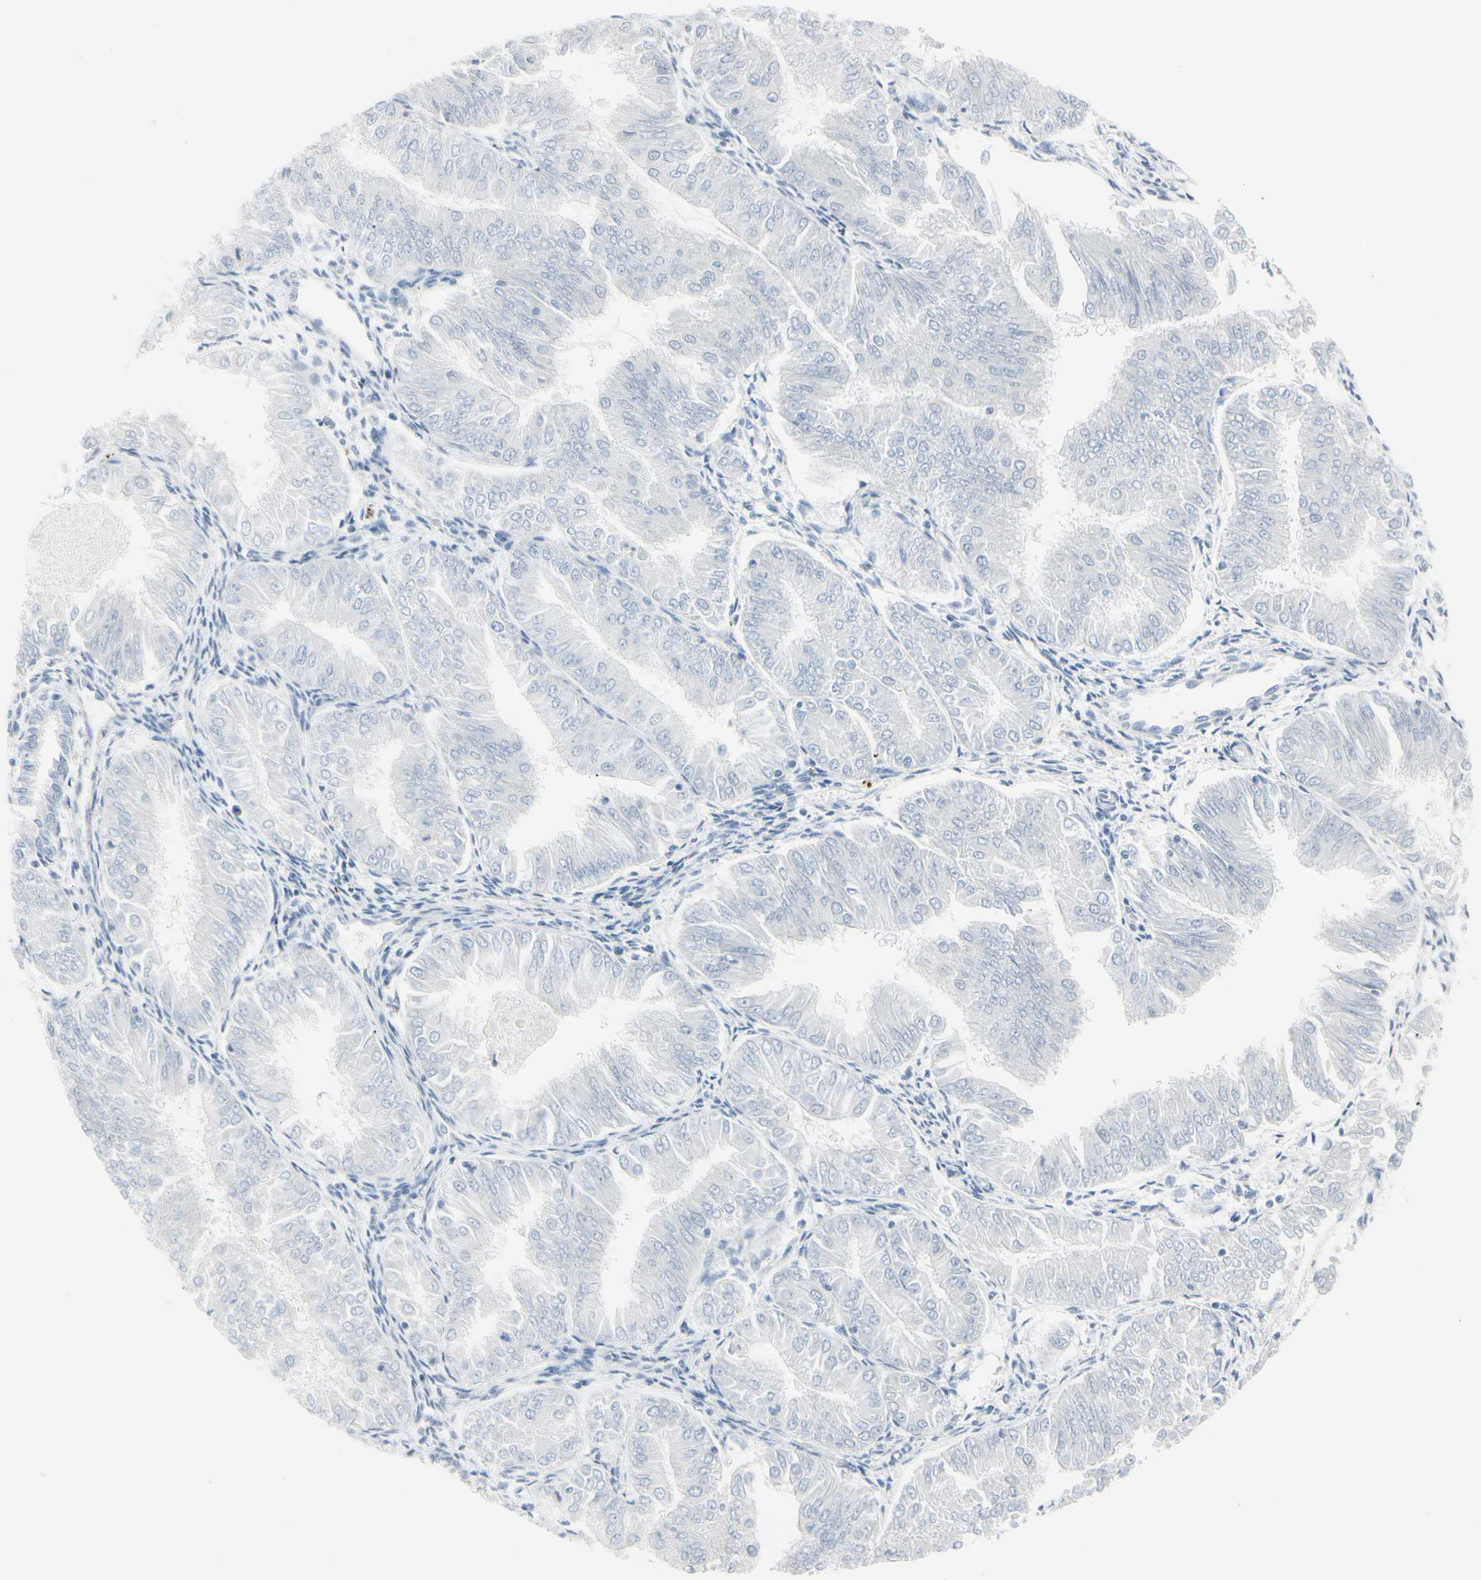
{"staining": {"intensity": "negative", "quantity": "none", "location": "none"}, "tissue": "endometrial cancer", "cell_type": "Tumor cells", "image_type": "cancer", "snomed": [{"axis": "morphology", "description": "Adenocarcinoma, NOS"}, {"axis": "topography", "description": "Endometrium"}], "caption": "High magnification brightfield microscopy of adenocarcinoma (endometrial) stained with DAB (brown) and counterstained with hematoxylin (blue): tumor cells show no significant positivity.", "gene": "CDHR5", "patient": {"sex": "female", "age": 53}}